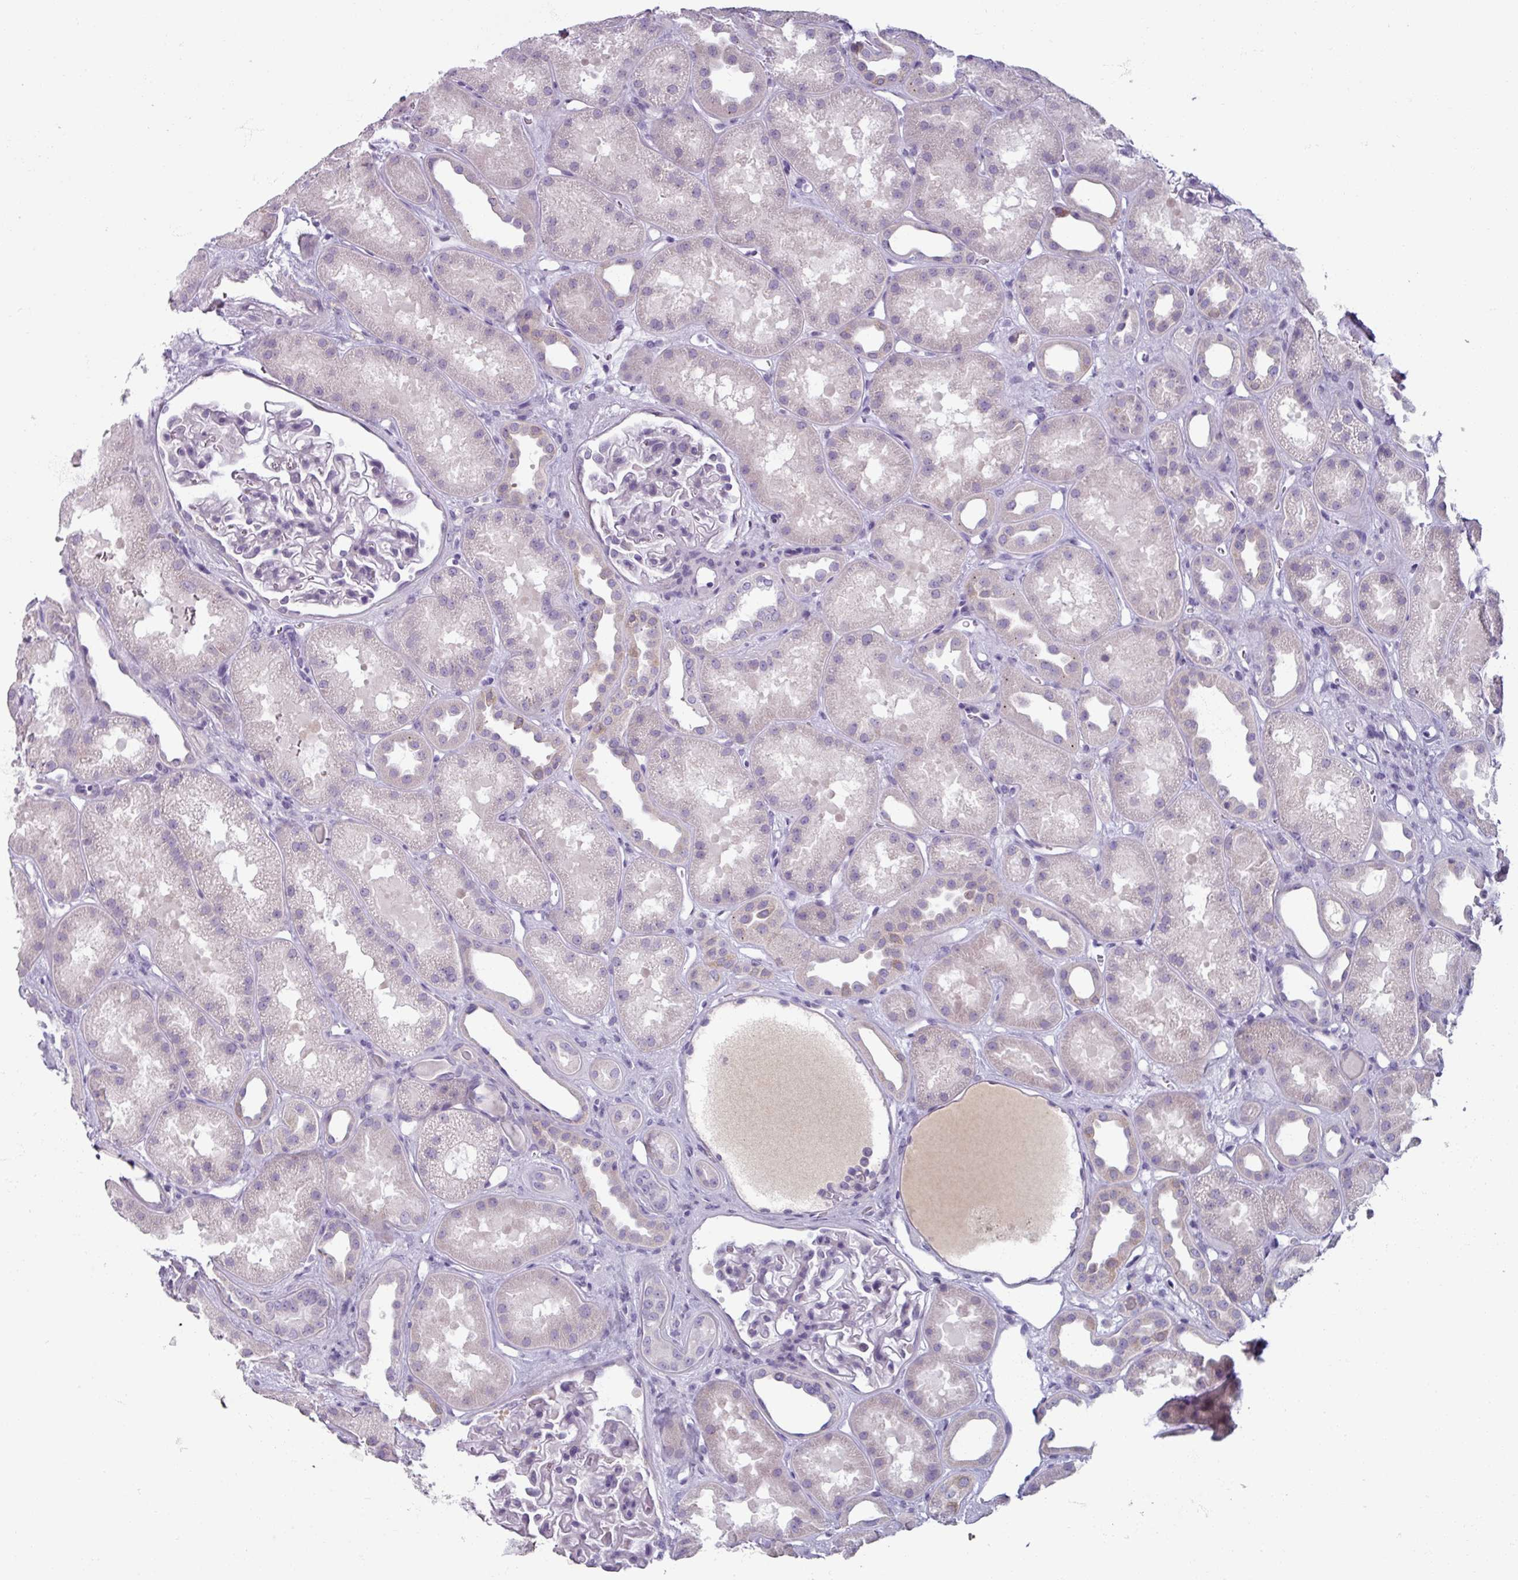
{"staining": {"intensity": "negative", "quantity": "none", "location": "none"}, "tissue": "kidney", "cell_type": "Cells in glomeruli", "image_type": "normal", "snomed": [{"axis": "morphology", "description": "Normal tissue, NOS"}, {"axis": "topography", "description": "Kidney"}], "caption": "A high-resolution micrograph shows immunohistochemistry (IHC) staining of benign kidney, which exhibits no significant expression in cells in glomeruli. The staining is performed using DAB brown chromogen with nuclei counter-stained in using hematoxylin.", "gene": "SMIM11", "patient": {"sex": "male", "age": 61}}